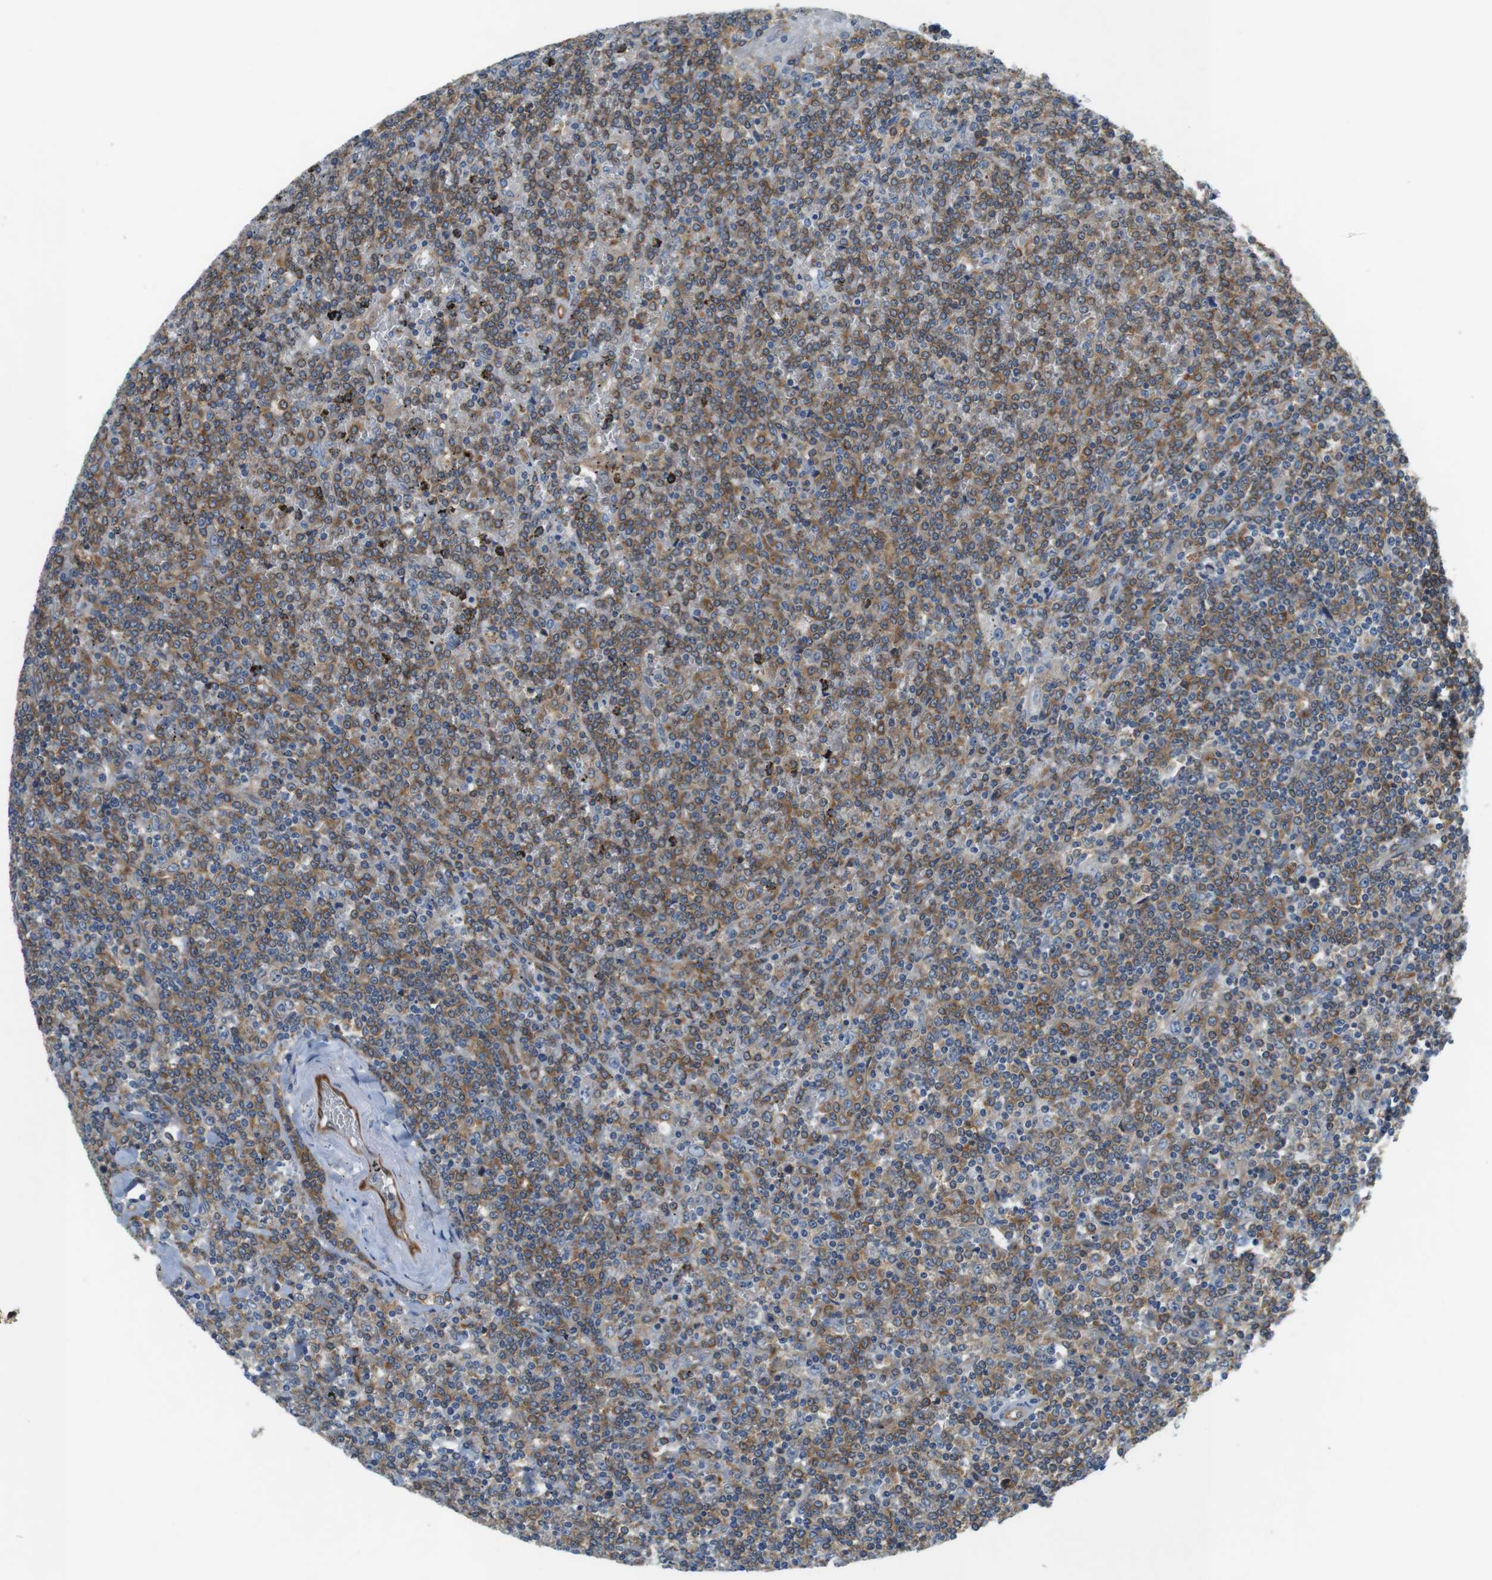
{"staining": {"intensity": "moderate", "quantity": "25%-75%", "location": "cytoplasmic/membranous"}, "tissue": "lymphoma", "cell_type": "Tumor cells", "image_type": "cancer", "snomed": [{"axis": "morphology", "description": "Malignant lymphoma, non-Hodgkin's type, Low grade"}, {"axis": "topography", "description": "Spleen"}], "caption": "Moderate cytoplasmic/membranous positivity for a protein is appreciated in approximately 25%-75% of tumor cells of lymphoma using immunohistochemistry (IHC).", "gene": "DCLK1", "patient": {"sex": "female", "age": 19}}